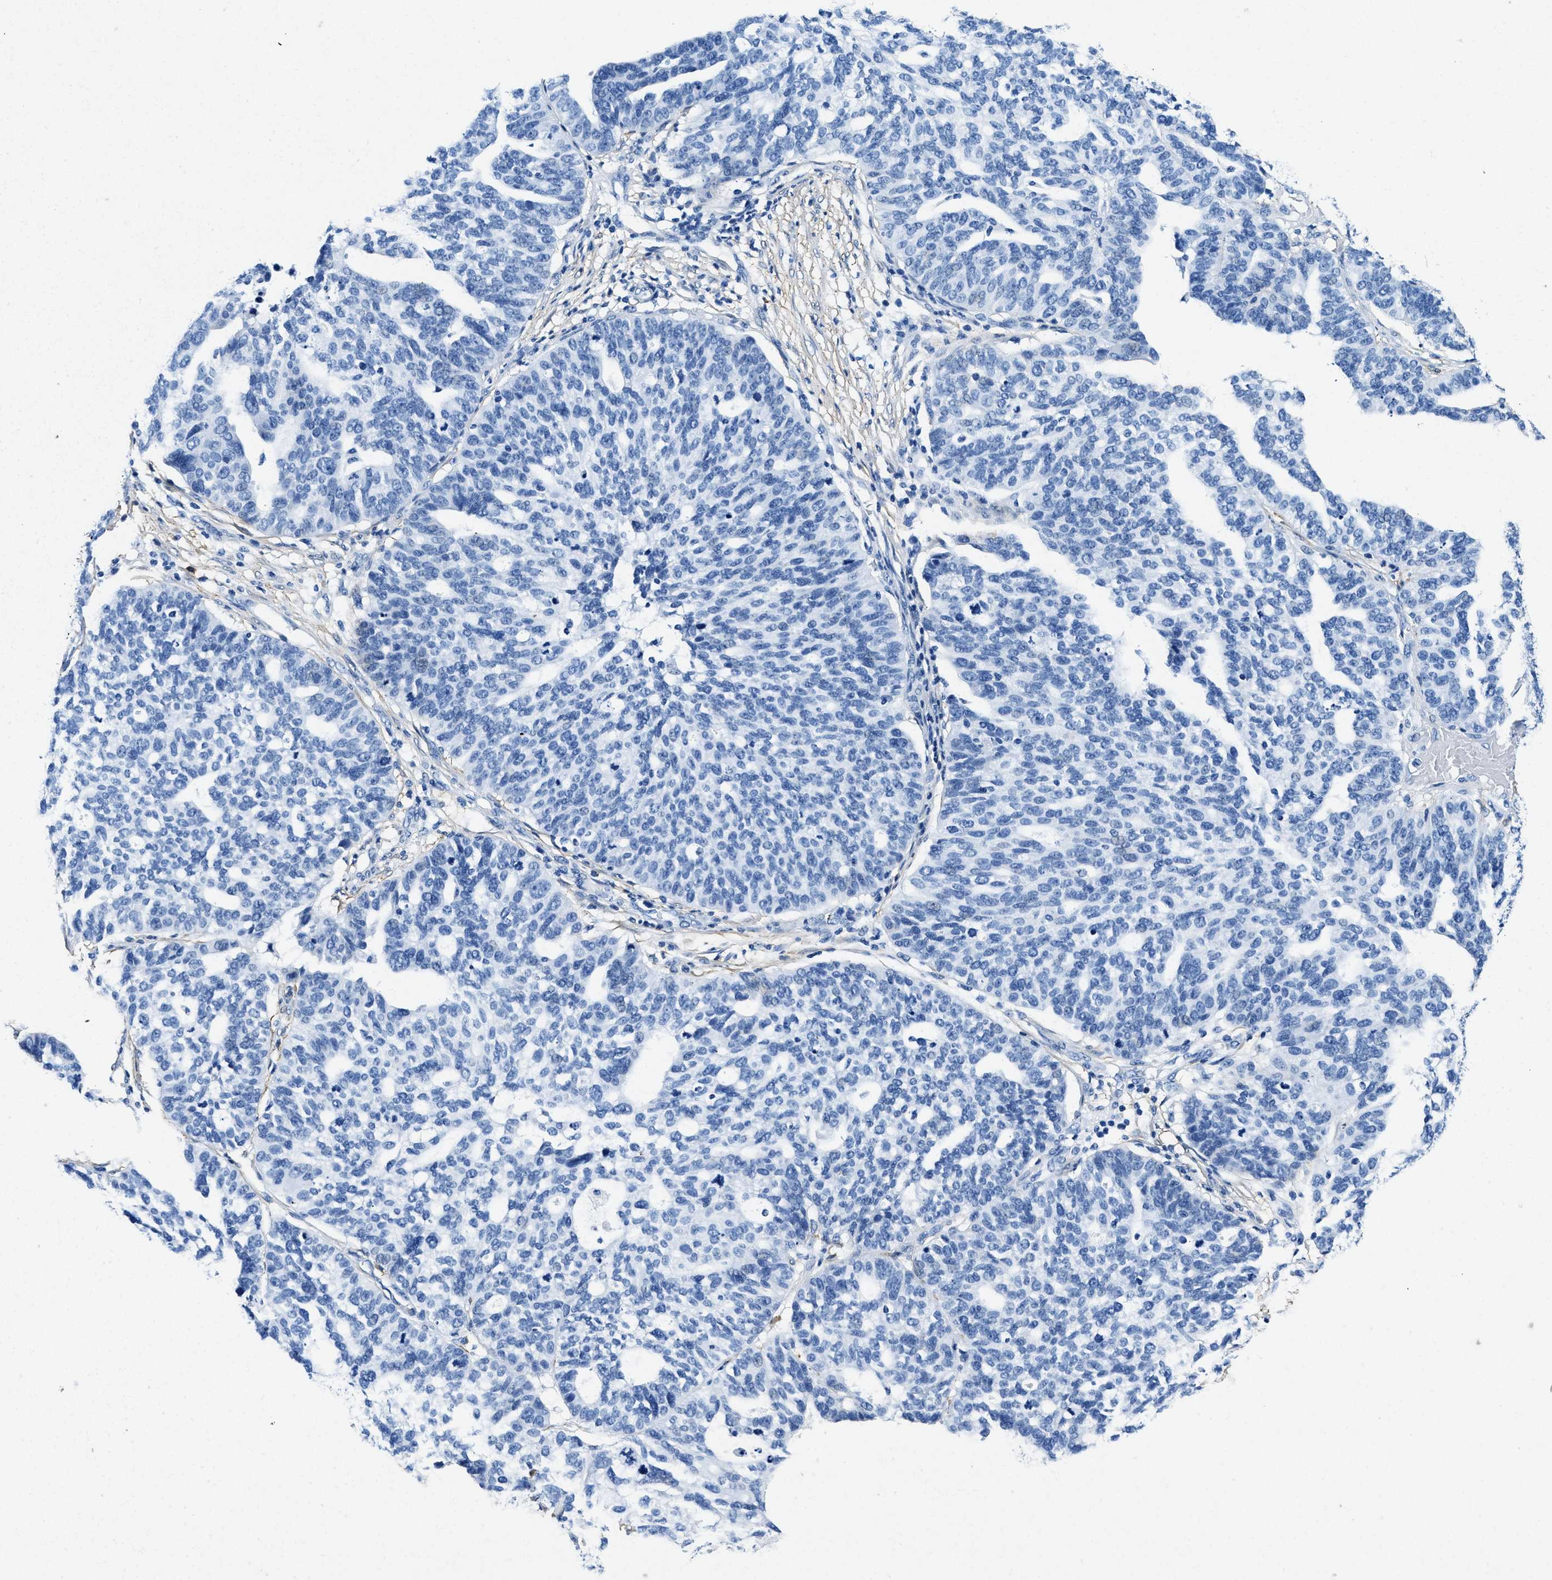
{"staining": {"intensity": "negative", "quantity": "none", "location": "none"}, "tissue": "ovarian cancer", "cell_type": "Tumor cells", "image_type": "cancer", "snomed": [{"axis": "morphology", "description": "Cystadenocarcinoma, serous, NOS"}, {"axis": "topography", "description": "Ovary"}], "caption": "Ovarian cancer was stained to show a protein in brown. There is no significant expression in tumor cells. (DAB (3,3'-diaminobenzidine) IHC with hematoxylin counter stain).", "gene": "TEX261", "patient": {"sex": "female", "age": 59}}